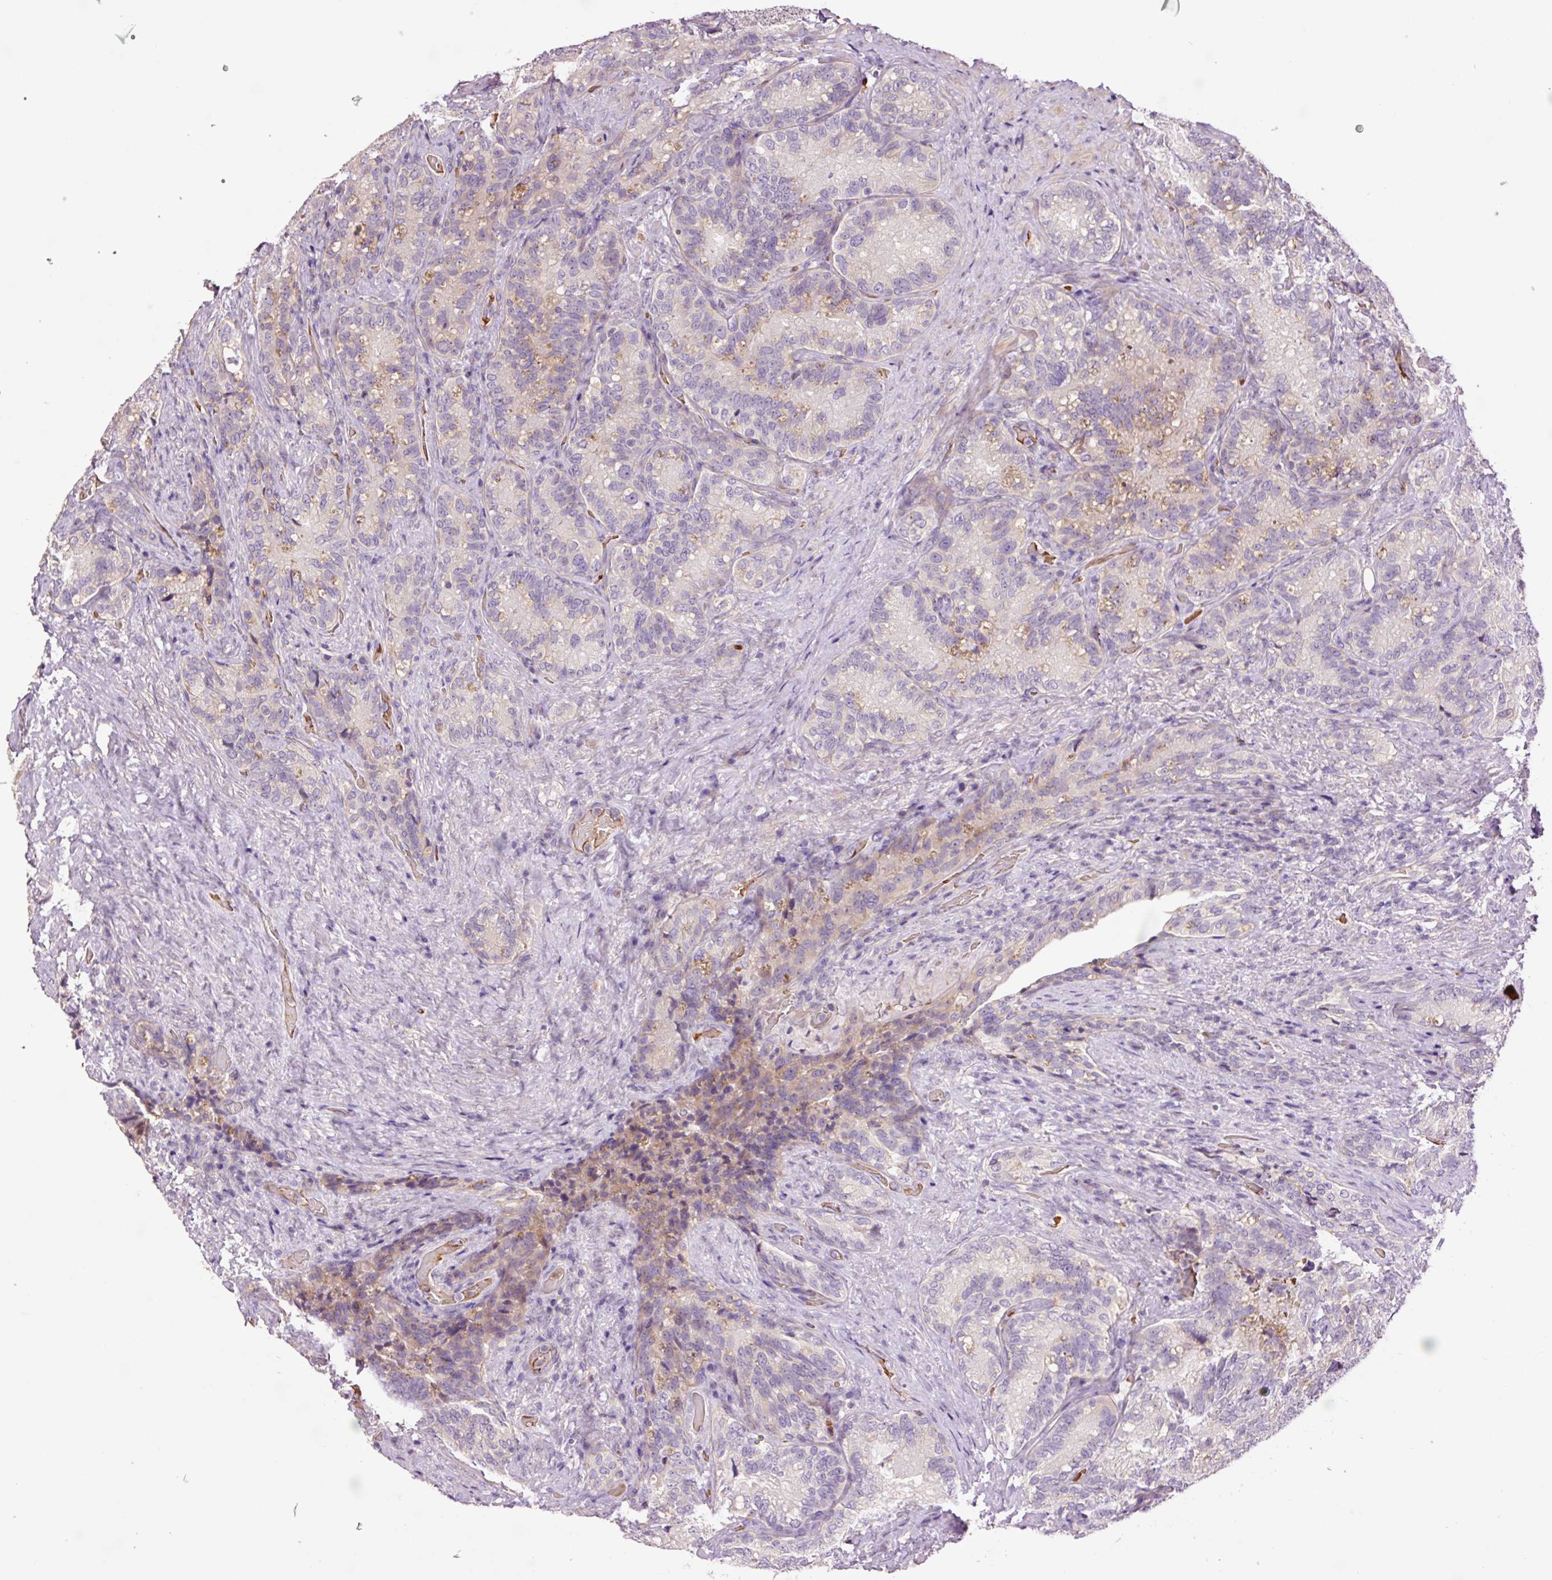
{"staining": {"intensity": "weak", "quantity": "<25%", "location": "cytoplasmic/membranous"}, "tissue": "seminal vesicle", "cell_type": "Glandular cells", "image_type": "normal", "snomed": [{"axis": "morphology", "description": "Normal tissue, NOS"}, {"axis": "topography", "description": "Seminal veicle"}], "caption": "Image shows no protein expression in glandular cells of benign seminal vesicle.", "gene": "TMEM235", "patient": {"sex": "male", "age": 68}}